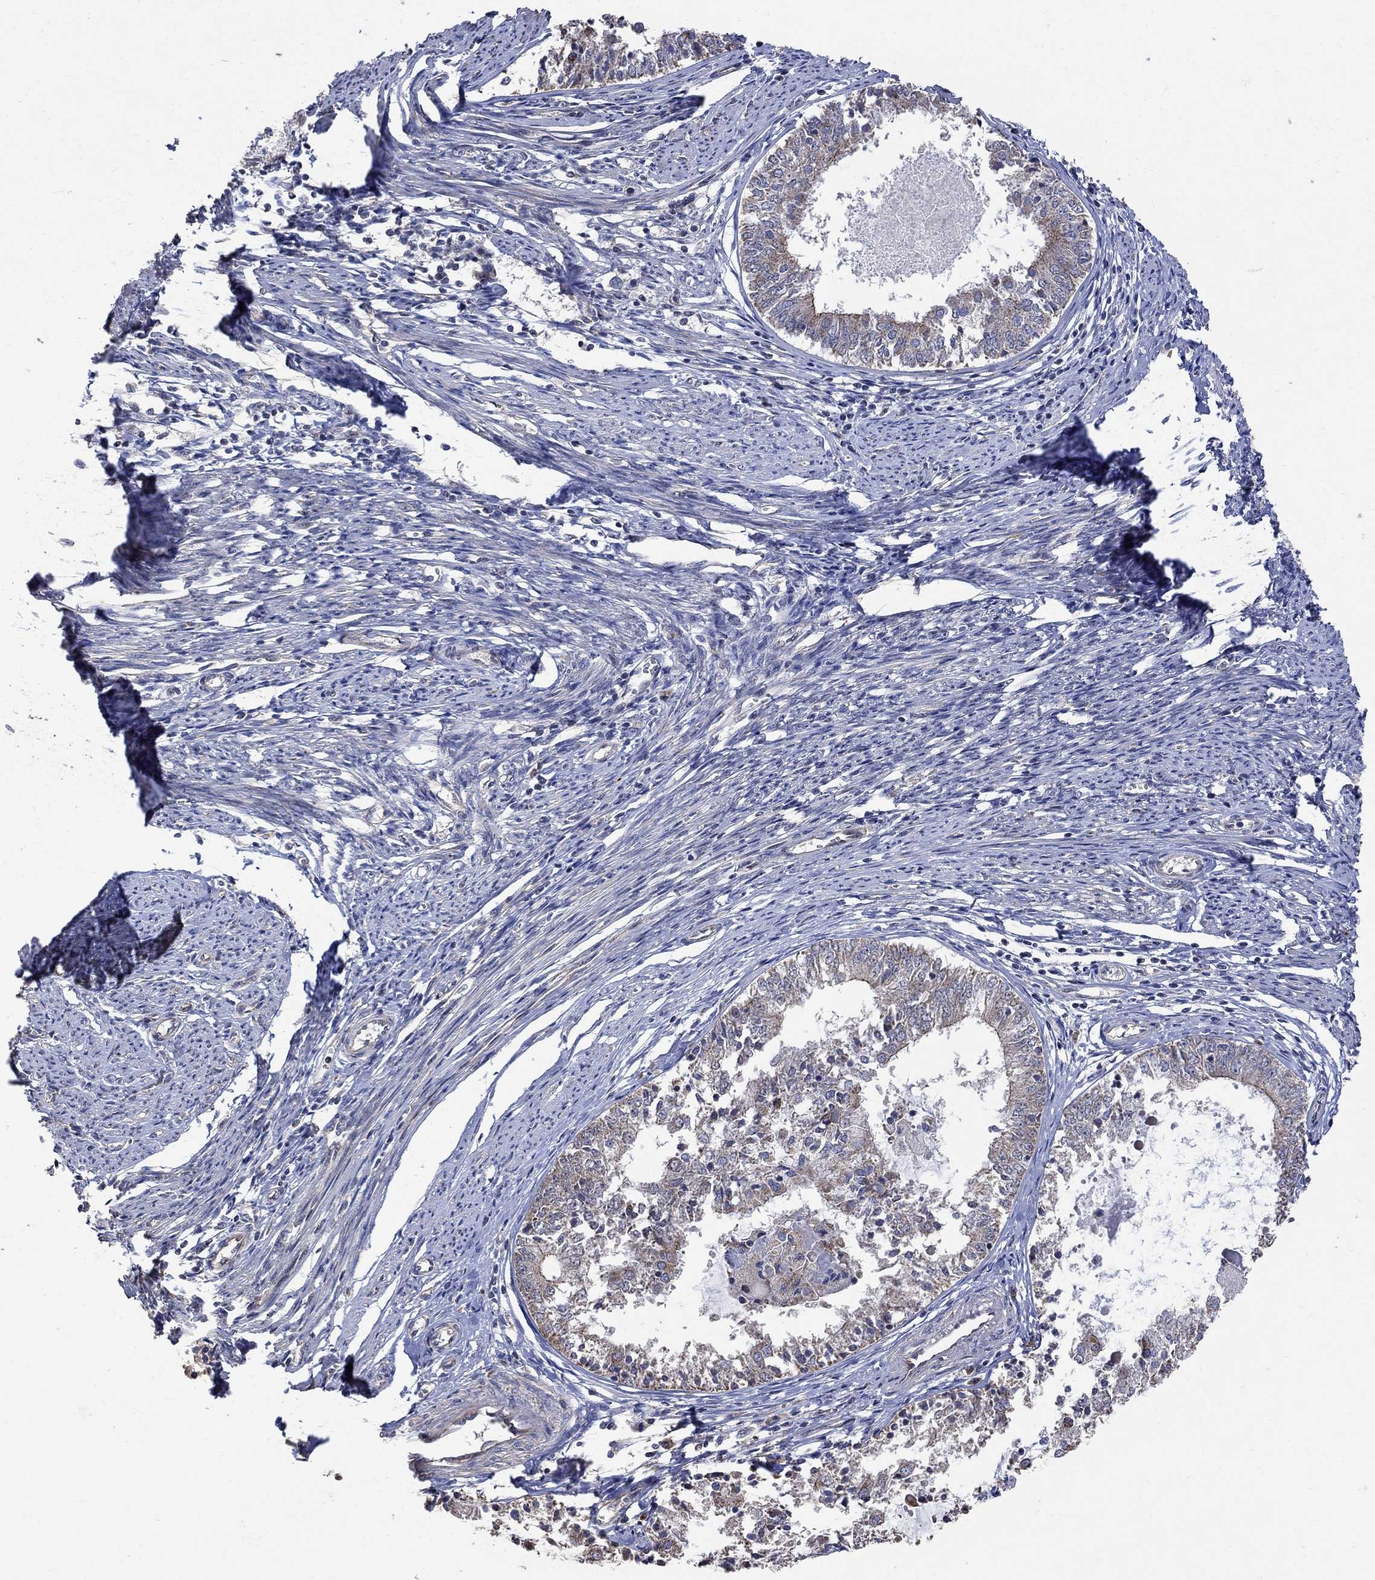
{"staining": {"intensity": "moderate", "quantity": "<25%", "location": "cytoplasmic/membranous"}, "tissue": "endometrial cancer", "cell_type": "Tumor cells", "image_type": "cancer", "snomed": [{"axis": "morphology", "description": "Adenocarcinoma, NOS"}, {"axis": "topography", "description": "Endometrium"}], "caption": "The photomicrograph reveals immunohistochemical staining of endometrial adenocarcinoma. There is moderate cytoplasmic/membranous staining is appreciated in about <25% of tumor cells.", "gene": "ANKRA2", "patient": {"sex": "female", "age": 57}}